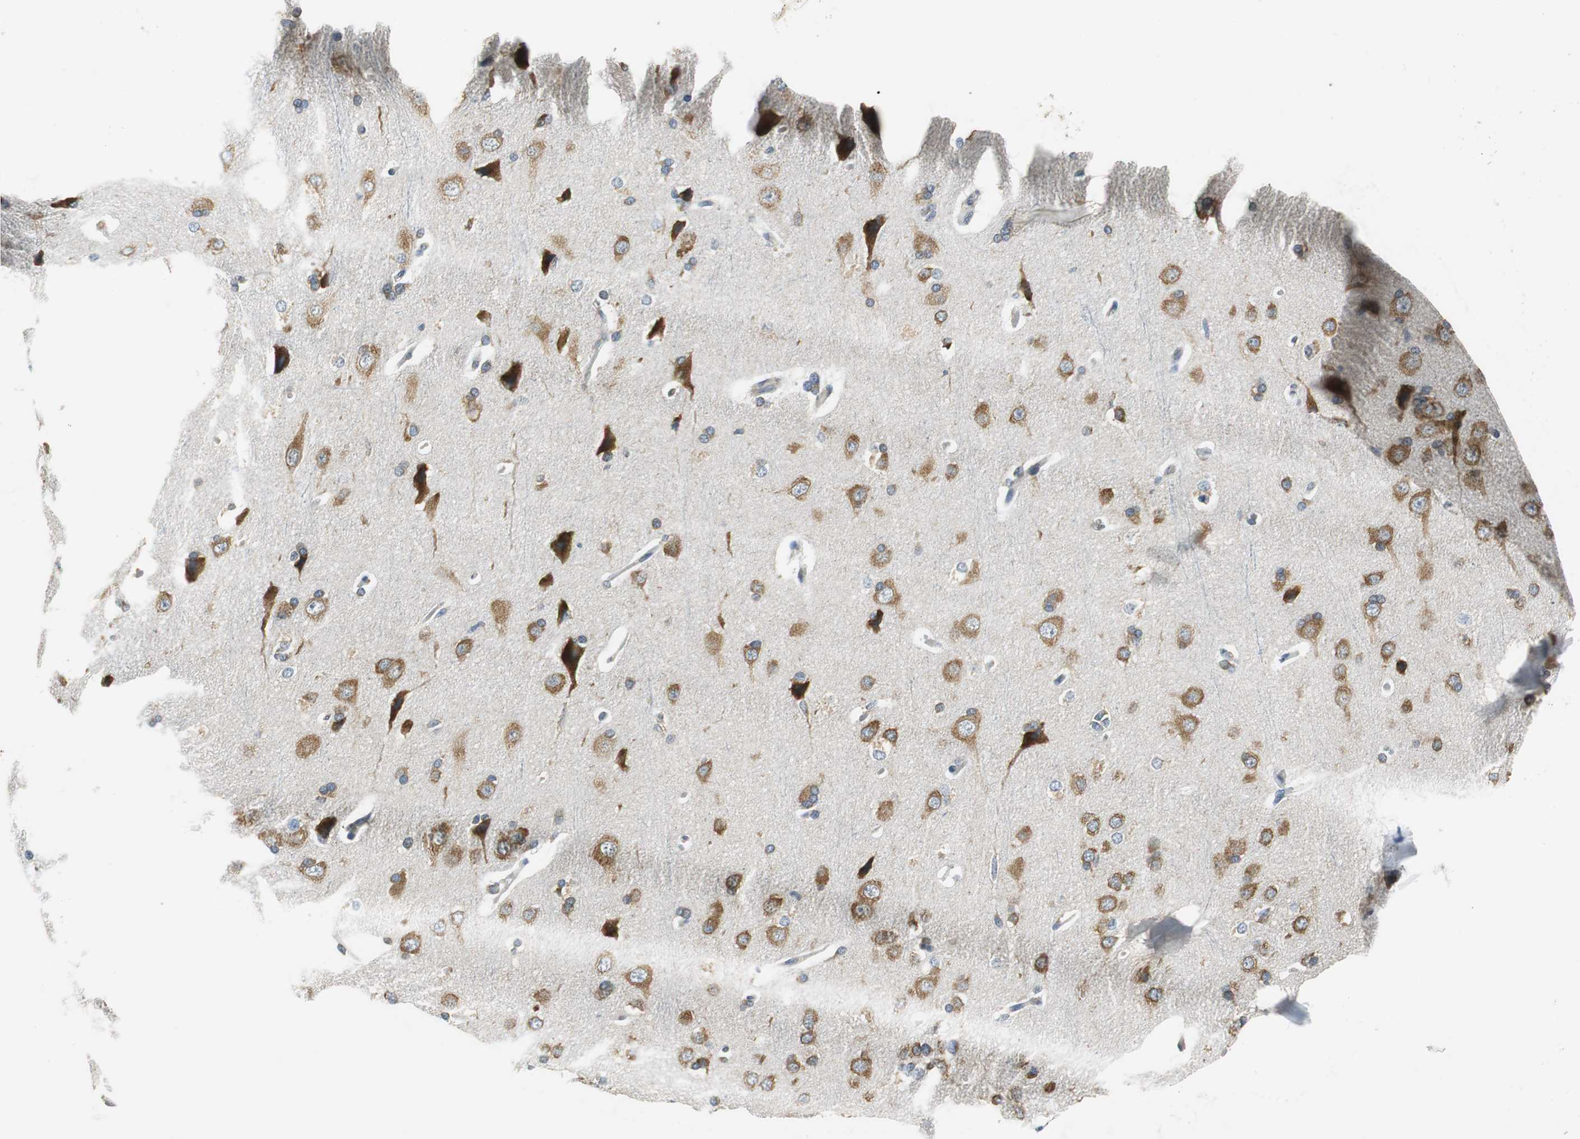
{"staining": {"intensity": "weak", "quantity": "25%-75%", "location": "cytoplasmic/membranous"}, "tissue": "cerebral cortex", "cell_type": "Endothelial cells", "image_type": "normal", "snomed": [{"axis": "morphology", "description": "Normal tissue, NOS"}, {"axis": "topography", "description": "Cerebral cortex"}], "caption": "Immunohistochemistry (IHC) (DAB) staining of benign human cerebral cortex shows weak cytoplasmic/membranous protein positivity in about 25%-75% of endothelial cells. The staining is performed using DAB brown chromogen to label protein expression. The nuclei are counter-stained blue using hematoxylin.", "gene": "CNOT3", "patient": {"sex": "male", "age": 62}}